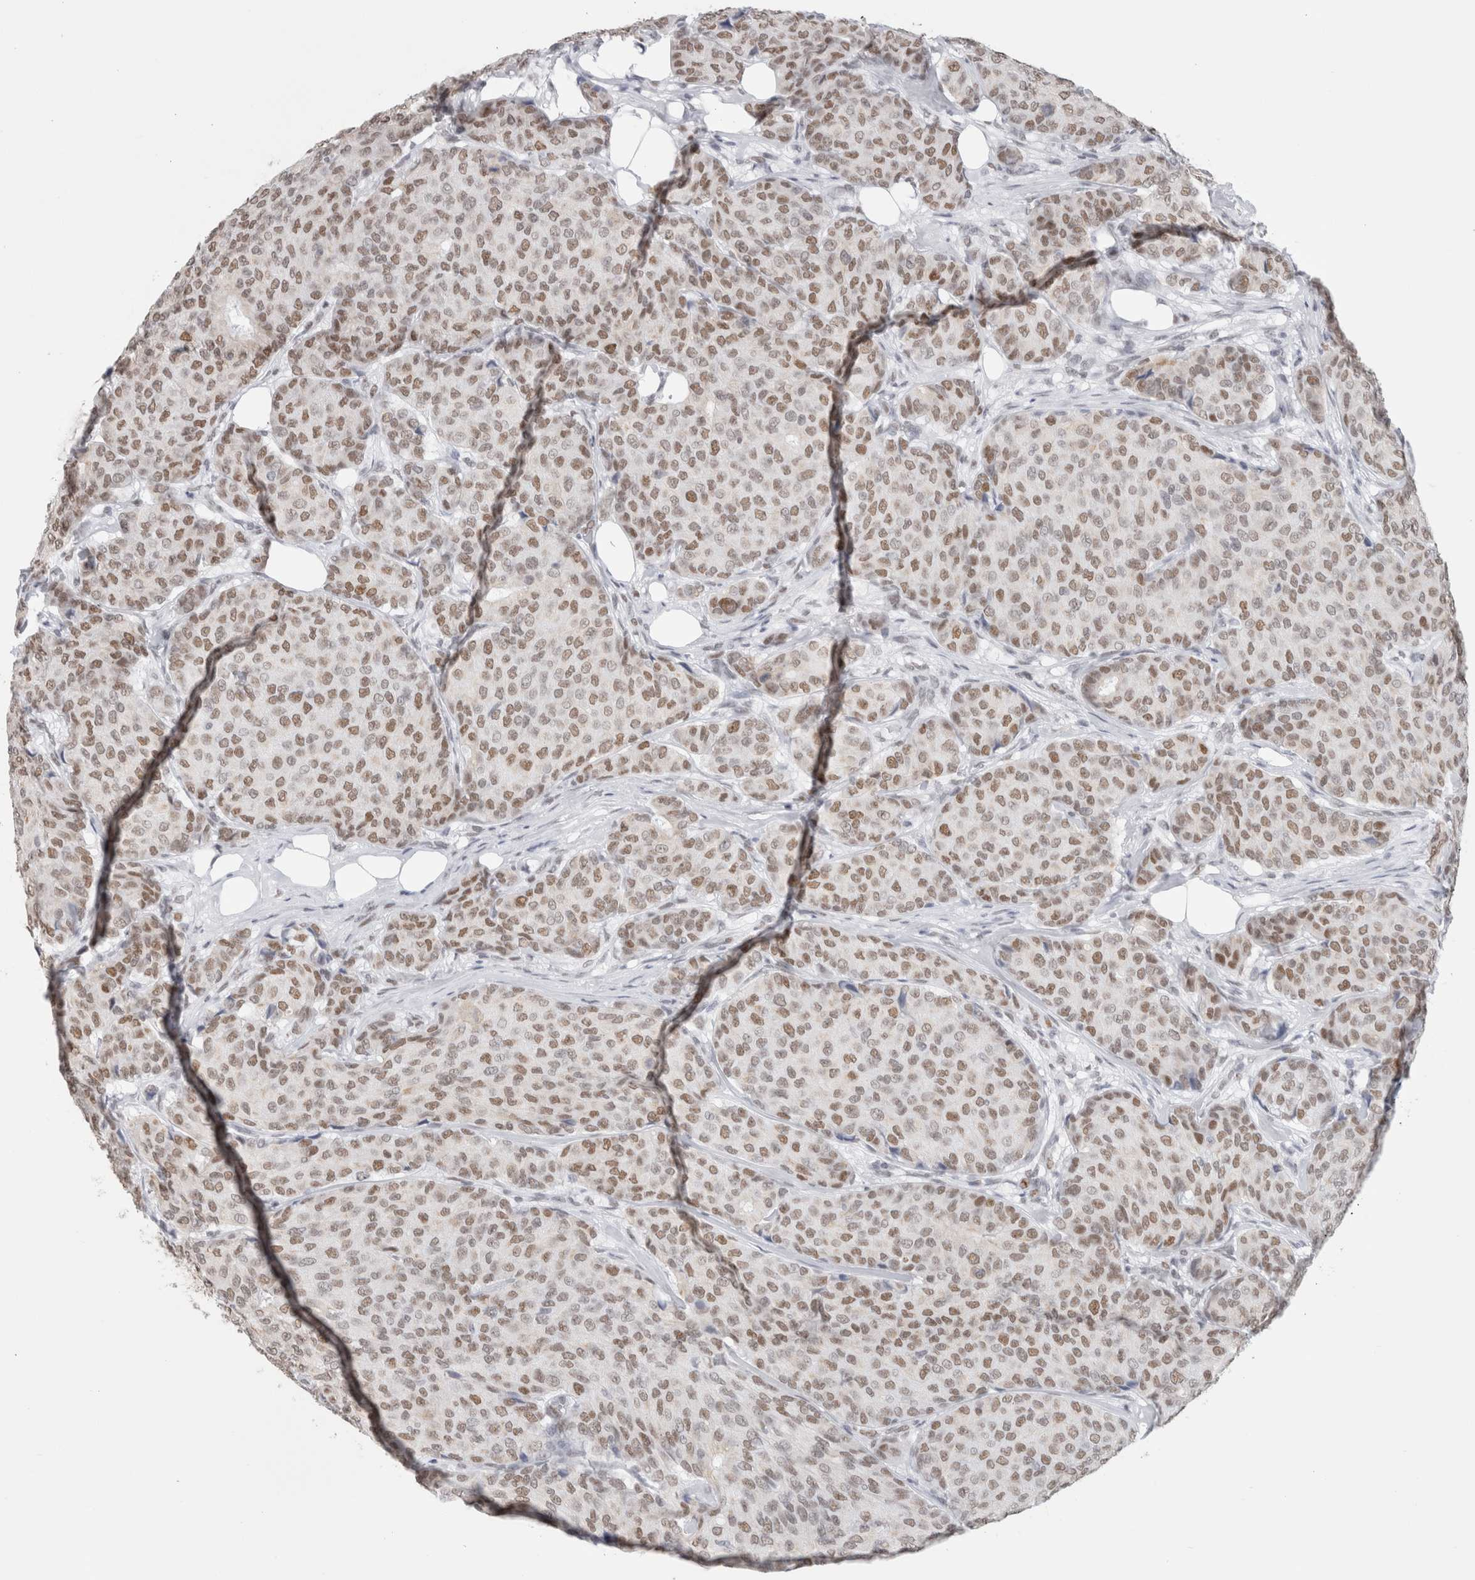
{"staining": {"intensity": "moderate", "quantity": ">75%", "location": "nuclear"}, "tissue": "breast cancer", "cell_type": "Tumor cells", "image_type": "cancer", "snomed": [{"axis": "morphology", "description": "Duct carcinoma"}, {"axis": "topography", "description": "Breast"}], "caption": "This is a micrograph of immunohistochemistry (IHC) staining of breast cancer (infiltrating ductal carcinoma), which shows moderate positivity in the nuclear of tumor cells.", "gene": "SMARCC1", "patient": {"sex": "female", "age": 75}}